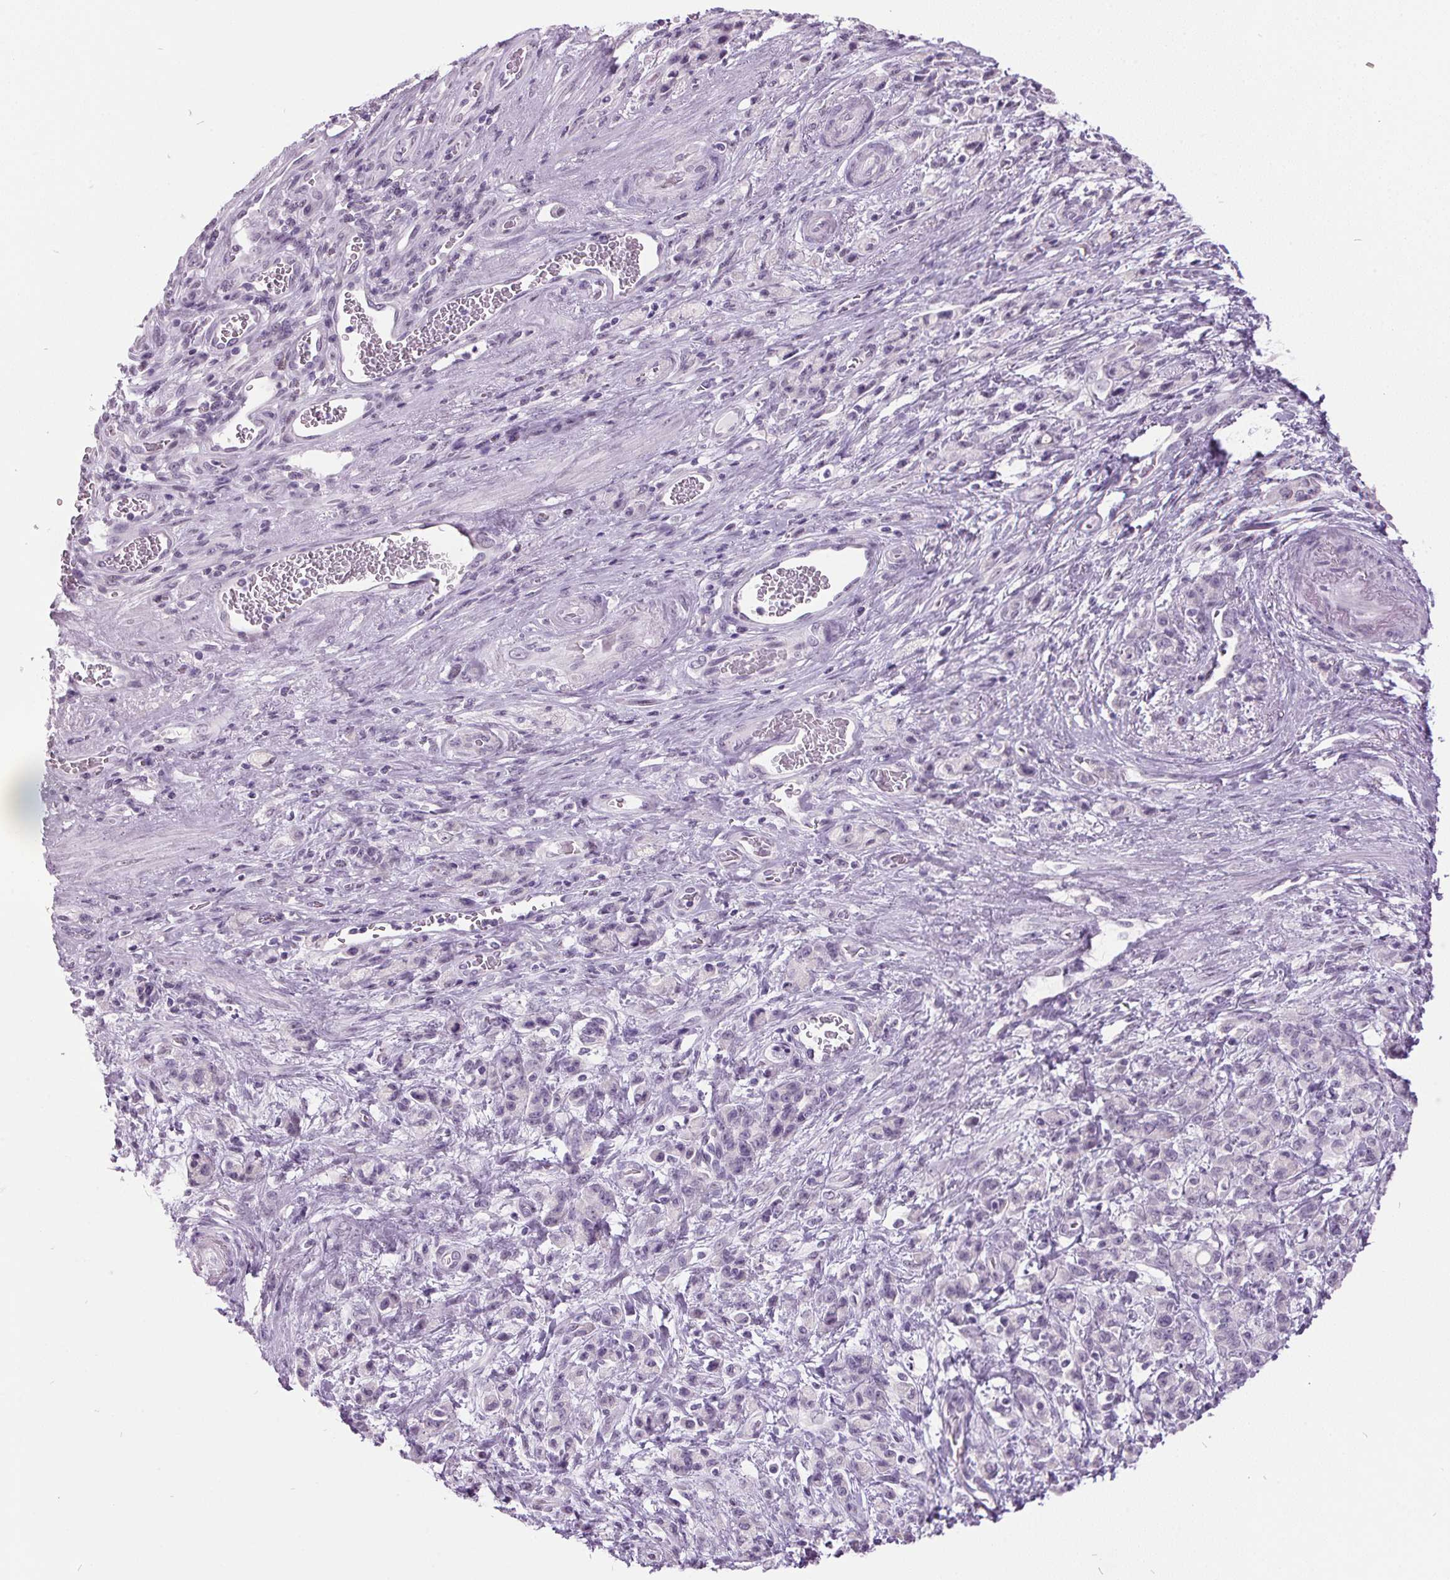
{"staining": {"intensity": "negative", "quantity": "none", "location": "none"}, "tissue": "stomach cancer", "cell_type": "Tumor cells", "image_type": "cancer", "snomed": [{"axis": "morphology", "description": "Adenocarcinoma, NOS"}, {"axis": "topography", "description": "Stomach"}], "caption": "This is a histopathology image of immunohistochemistry (IHC) staining of stomach adenocarcinoma, which shows no staining in tumor cells. (DAB IHC visualized using brightfield microscopy, high magnification).", "gene": "ODAD2", "patient": {"sex": "male", "age": 77}}